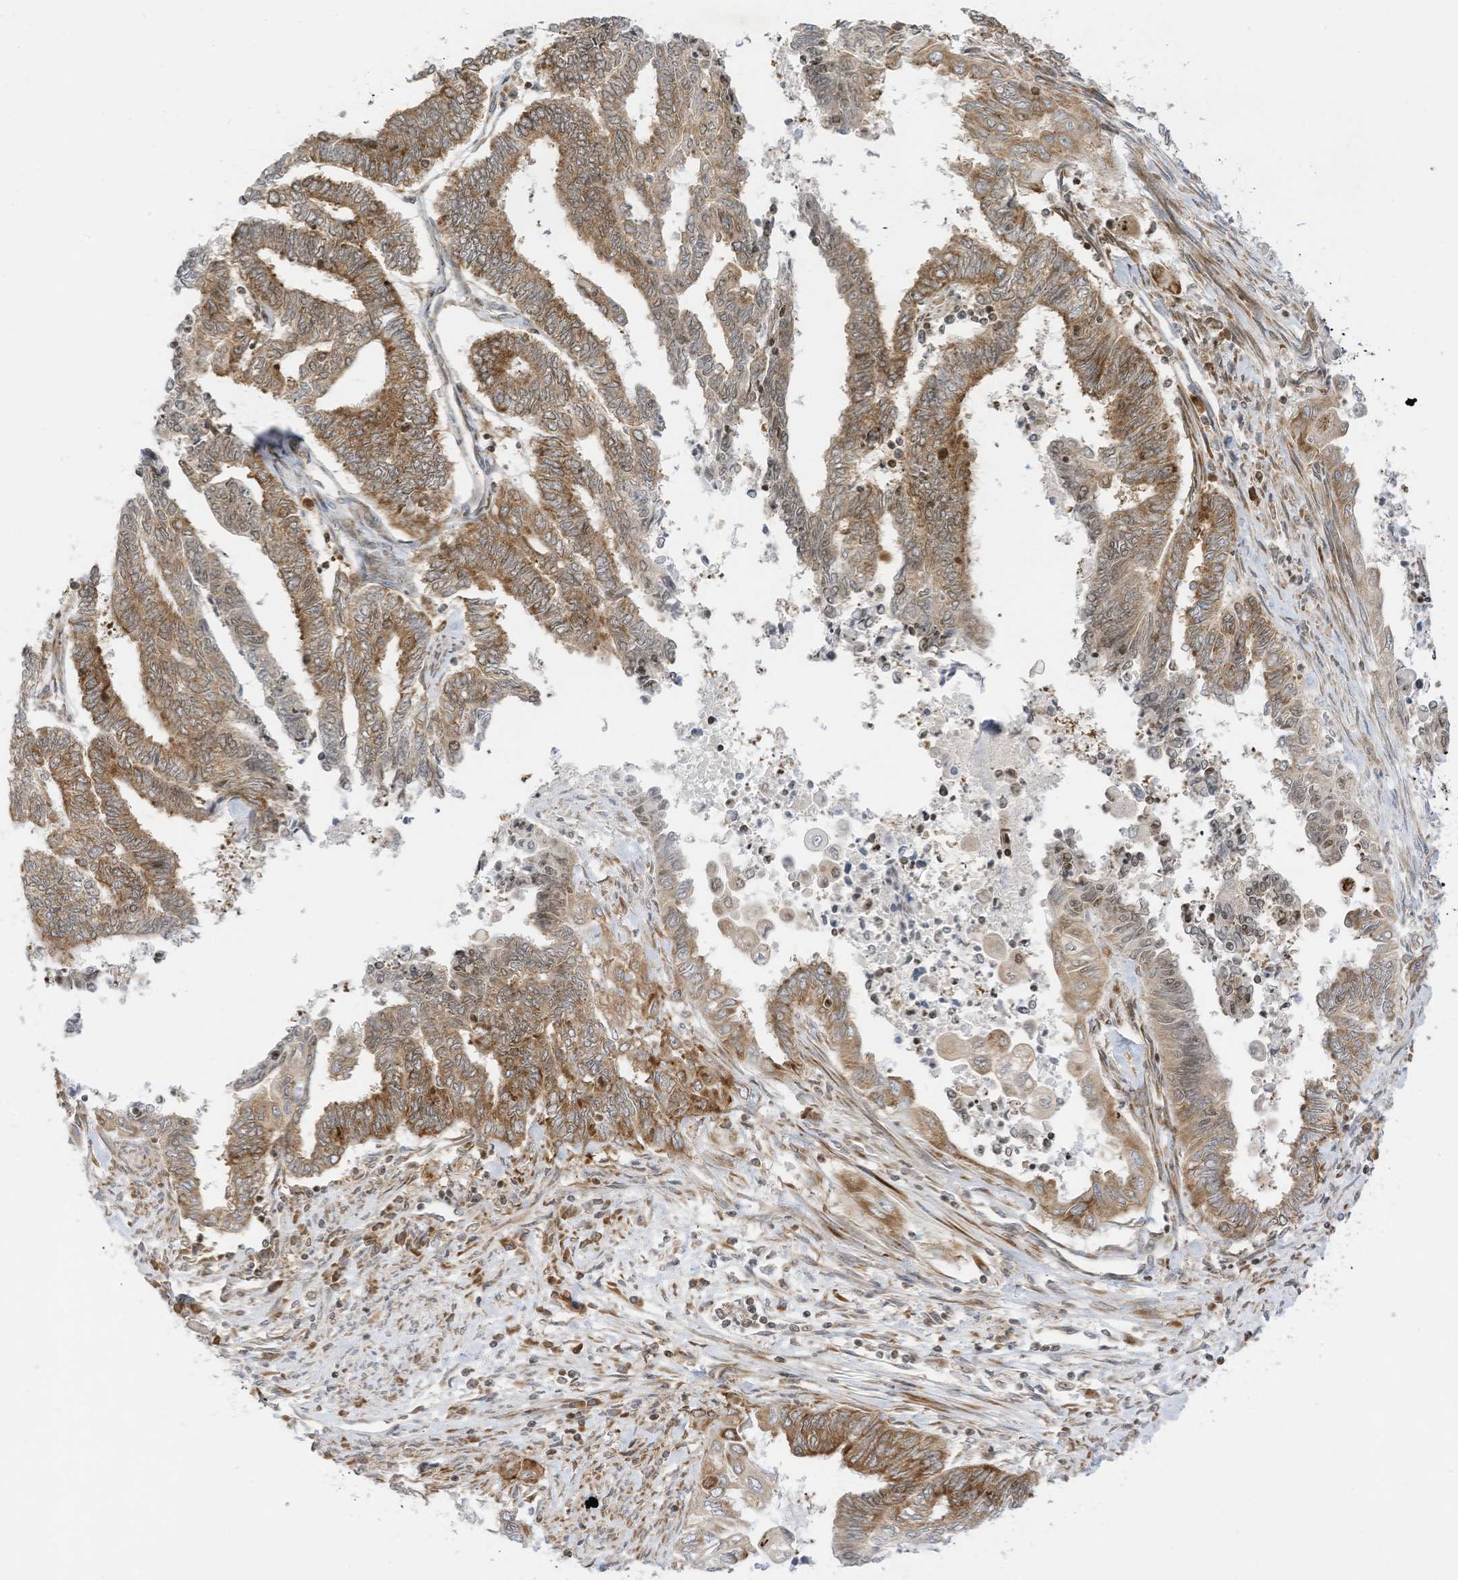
{"staining": {"intensity": "moderate", "quantity": ">75%", "location": "cytoplasmic/membranous"}, "tissue": "endometrial cancer", "cell_type": "Tumor cells", "image_type": "cancer", "snomed": [{"axis": "morphology", "description": "Adenocarcinoma, NOS"}, {"axis": "topography", "description": "Uterus"}, {"axis": "topography", "description": "Endometrium"}], "caption": "Immunohistochemistry (DAB (3,3'-diaminobenzidine)) staining of human endometrial cancer reveals moderate cytoplasmic/membranous protein positivity in approximately >75% of tumor cells.", "gene": "EDF1", "patient": {"sex": "female", "age": 70}}